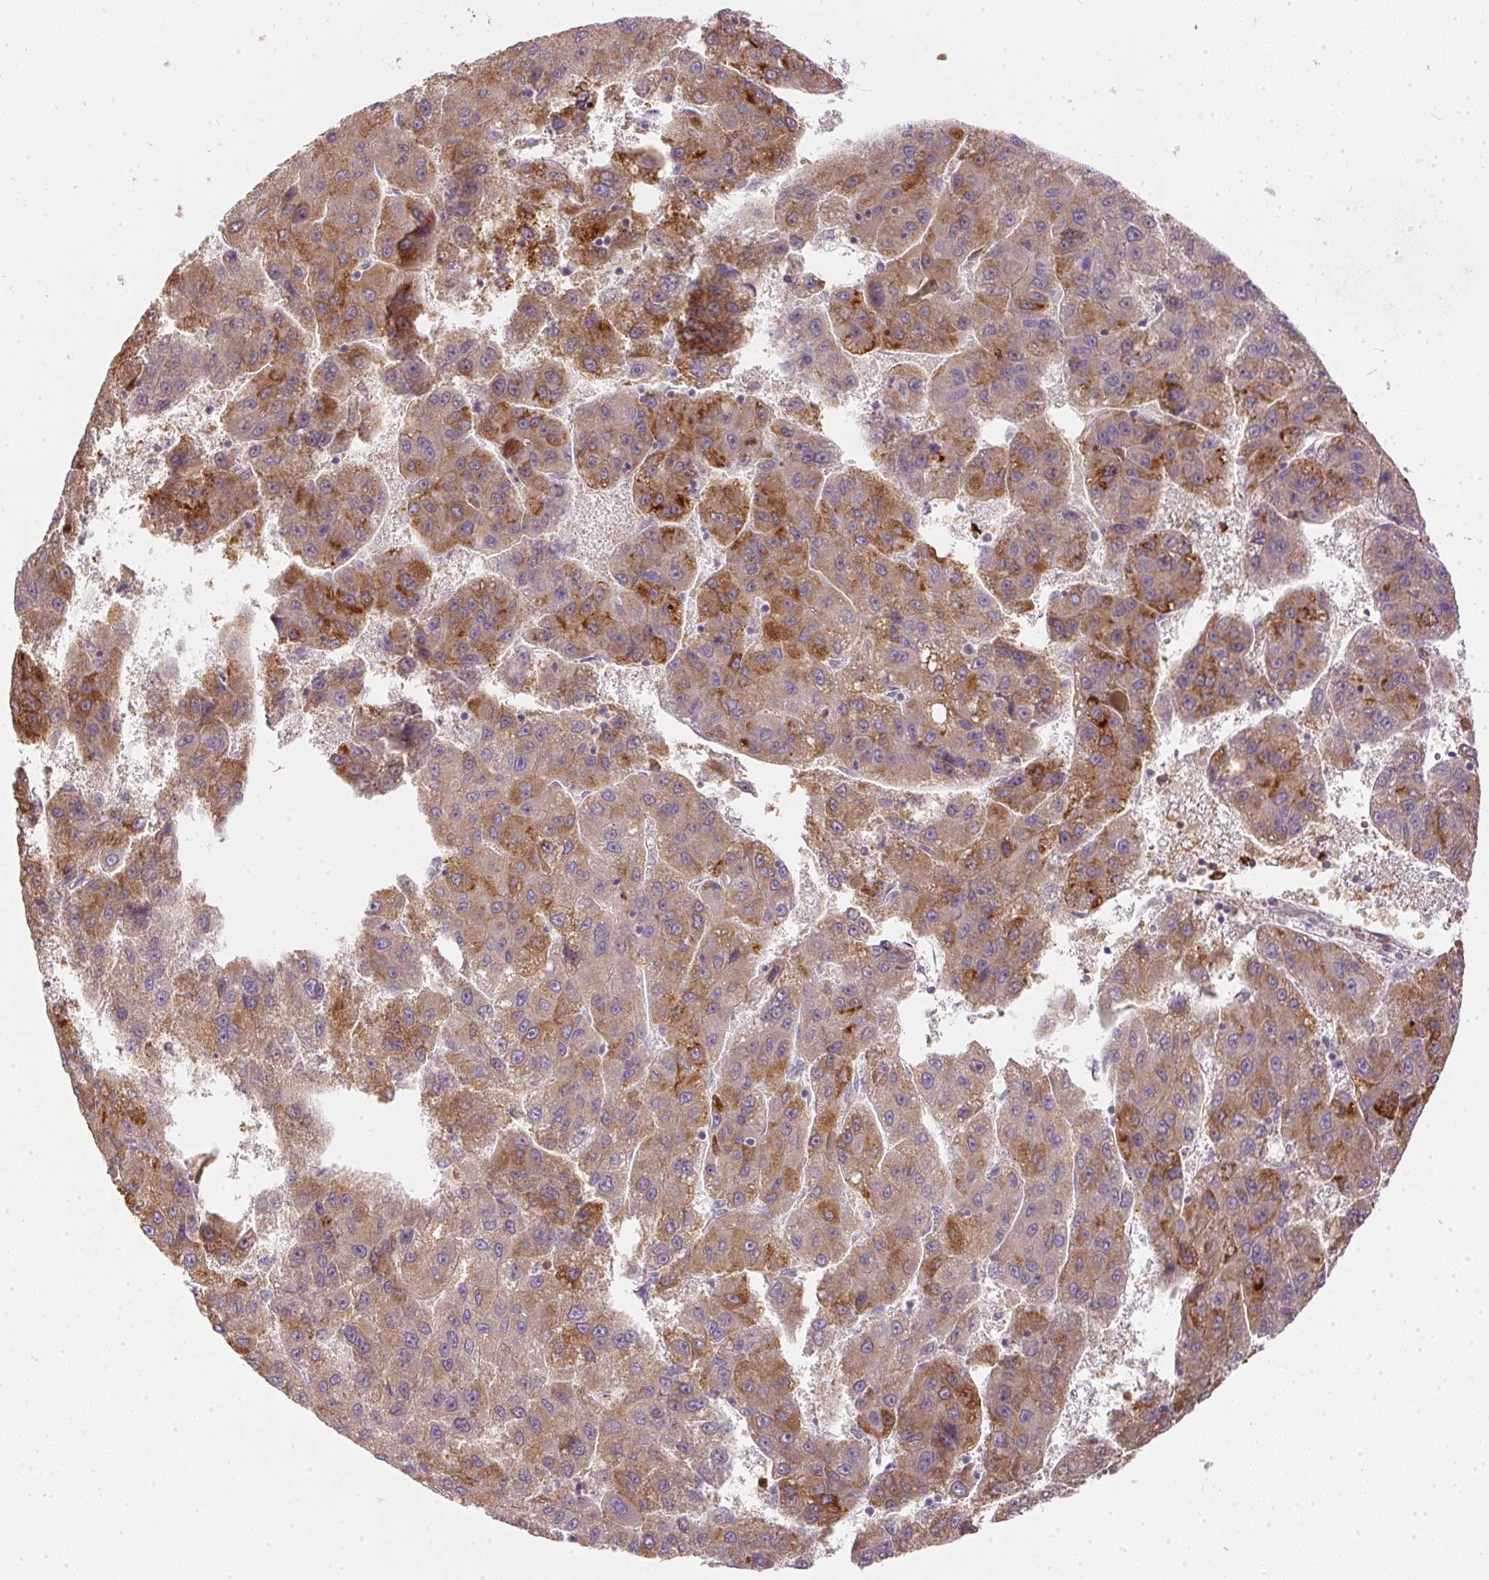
{"staining": {"intensity": "moderate", "quantity": "25%-75%", "location": "cytoplasmic/membranous"}, "tissue": "liver cancer", "cell_type": "Tumor cells", "image_type": "cancer", "snomed": [{"axis": "morphology", "description": "Carcinoma, Hepatocellular, NOS"}, {"axis": "topography", "description": "Liver"}], "caption": "An immunohistochemistry photomicrograph of tumor tissue is shown. Protein staining in brown shows moderate cytoplasmic/membranous positivity in hepatocellular carcinoma (liver) within tumor cells.", "gene": "ORM1", "patient": {"sex": "female", "age": 82}}